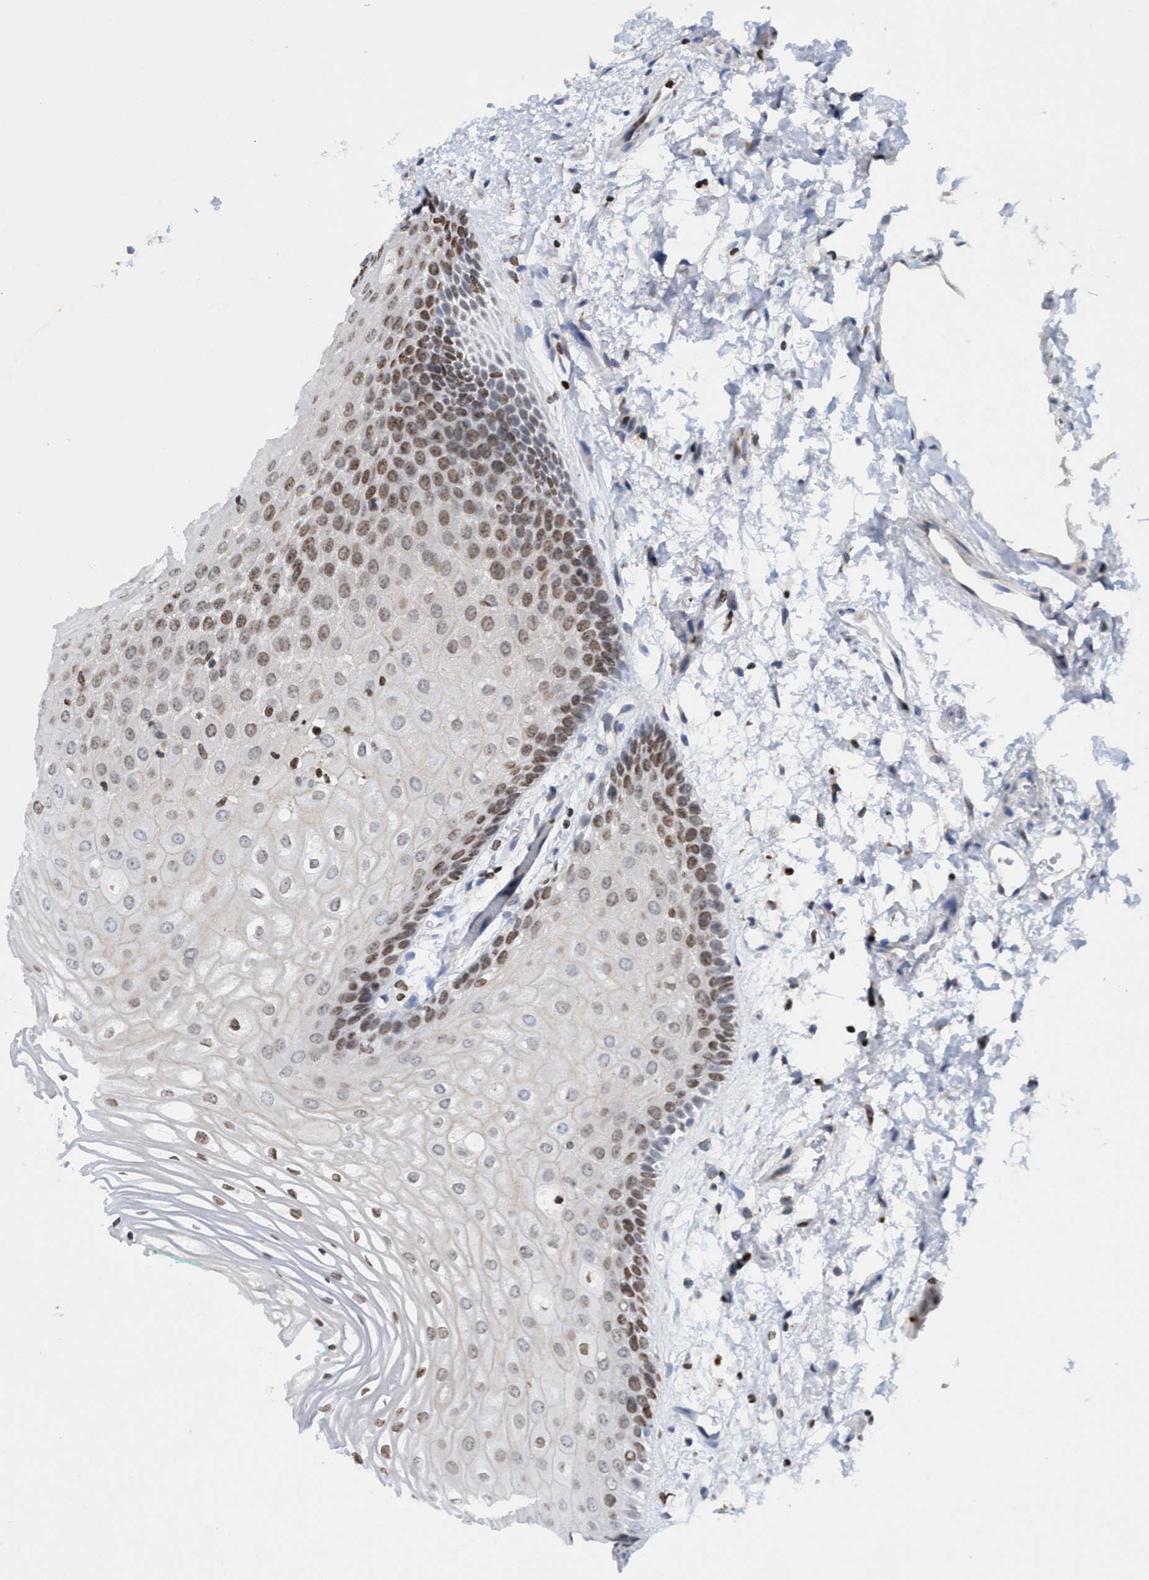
{"staining": {"intensity": "moderate", "quantity": "25%-75%", "location": "nuclear"}, "tissue": "oral mucosa", "cell_type": "Squamous epithelial cells", "image_type": "normal", "snomed": [{"axis": "morphology", "description": "Normal tissue, NOS"}, {"axis": "topography", "description": "Skeletal muscle"}, {"axis": "topography", "description": "Oral tissue"}, {"axis": "topography", "description": "Peripheral nerve tissue"}], "caption": "Immunohistochemical staining of unremarkable oral mucosa shows medium levels of moderate nuclear positivity in about 25%-75% of squamous epithelial cells.", "gene": "CBX2", "patient": {"sex": "female", "age": 84}}